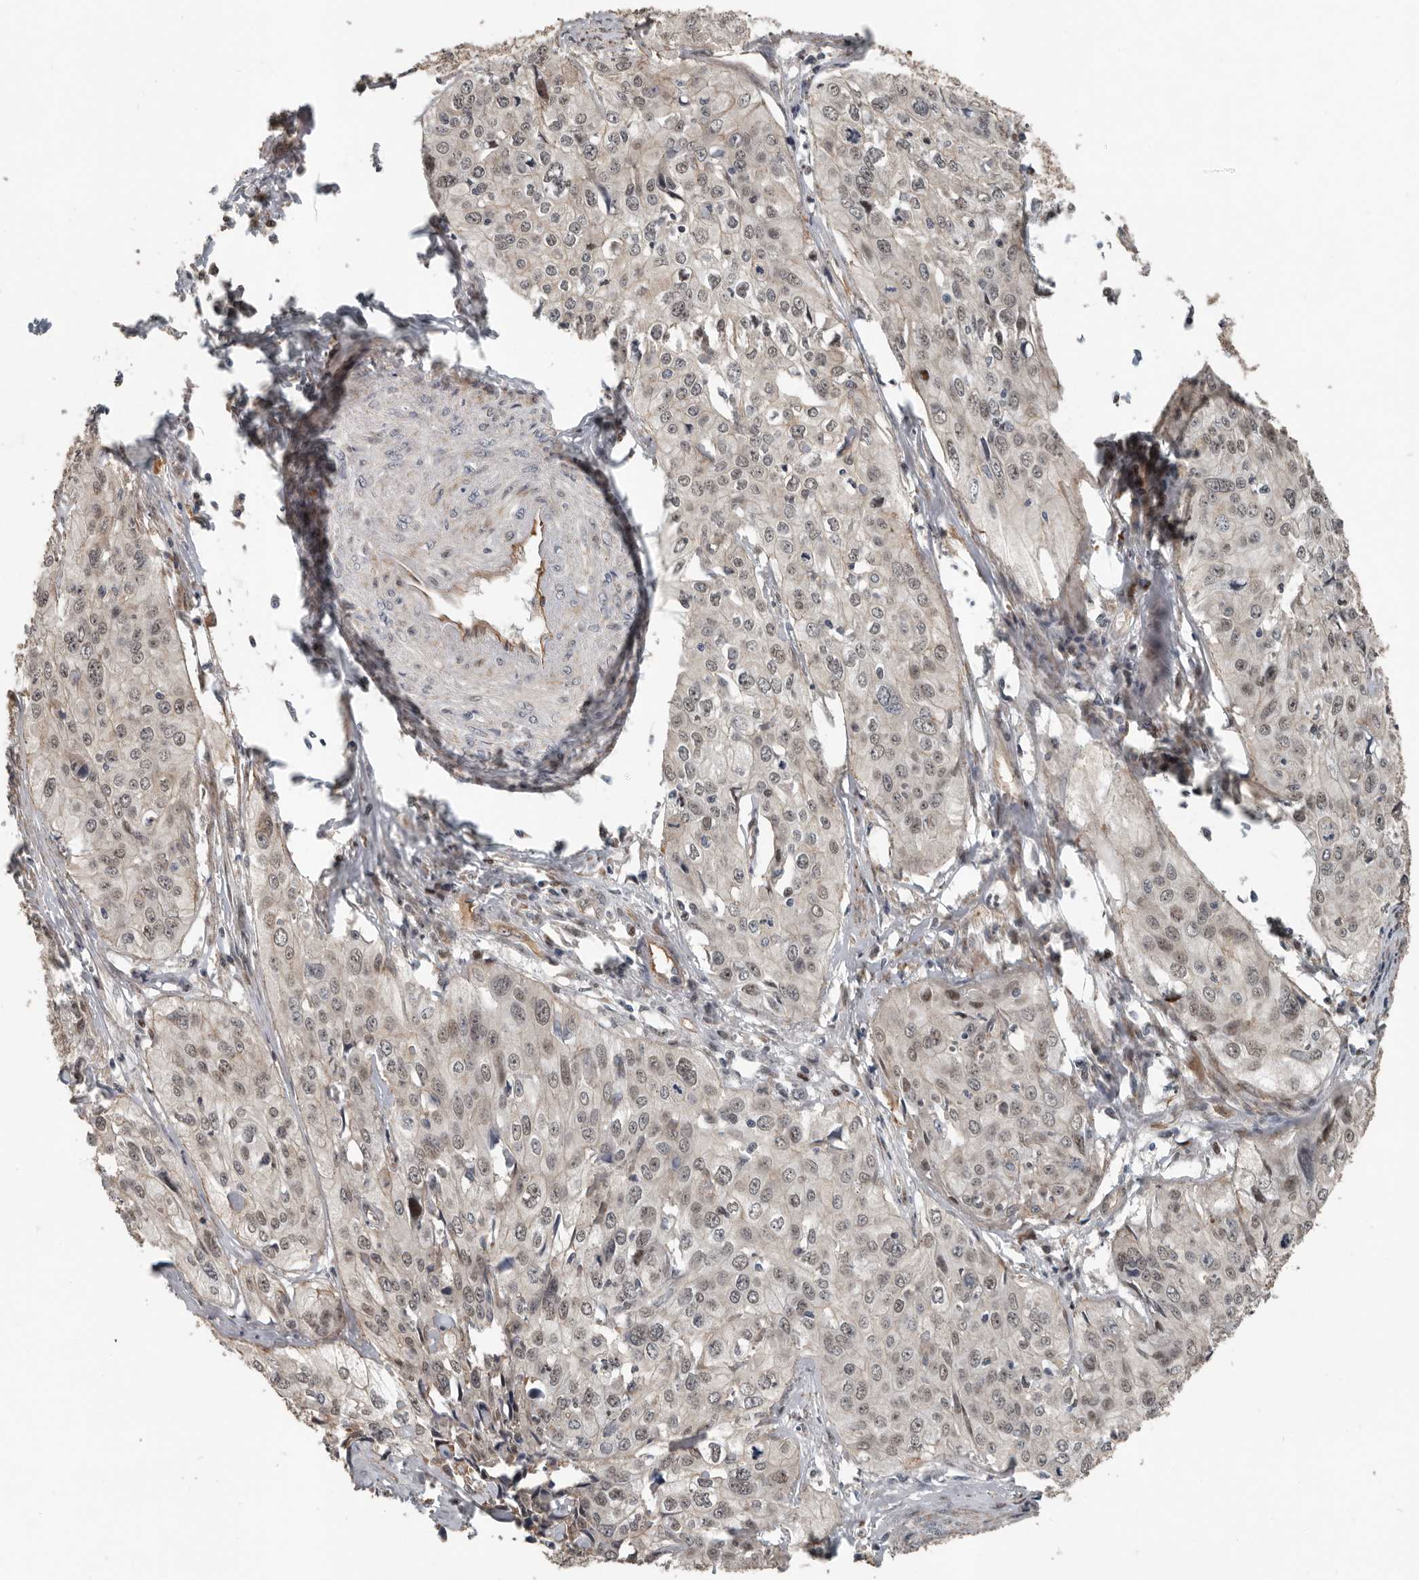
{"staining": {"intensity": "weak", "quantity": "25%-75%", "location": "cytoplasmic/membranous,nuclear"}, "tissue": "cervical cancer", "cell_type": "Tumor cells", "image_type": "cancer", "snomed": [{"axis": "morphology", "description": "Squamous cell carcinoma, NOS"}, {"axis": "topography", "description": "Cervix"}], "caption": "Immunohistochemistry image of human squamous cell carcinoma (cervical) stained for a protein (brown), which displays low levels of weak cytoplasmic/membranous and nuclear expression in approximately 25%-75% of tumor cells.", "gene": "YOD1", "patient": {"sex": "female", "age": 31}}